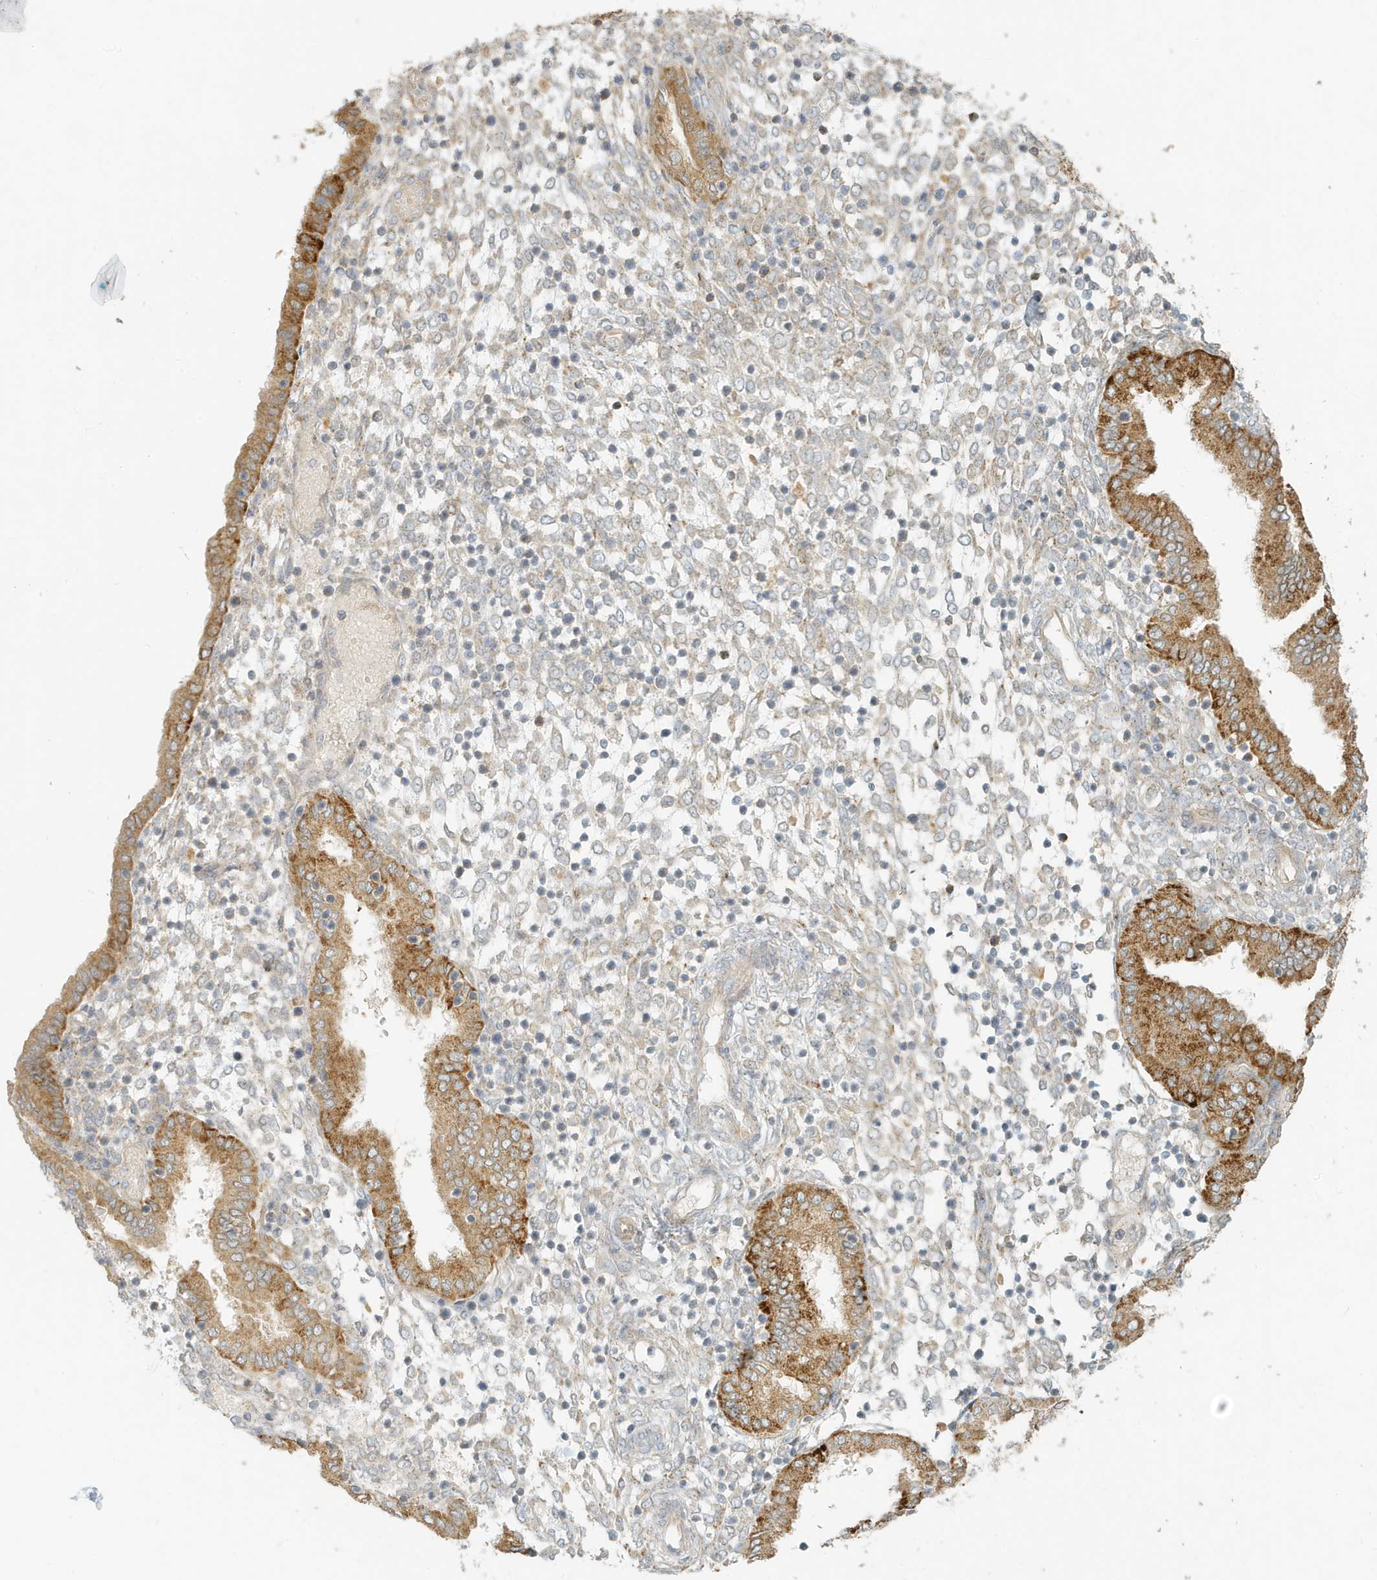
{"staining": {"intensity": "moderate", "quantity": "<25%", "location": "cytoplasmic/membranous"}, "tissue": "endometrium", "cell_type": "Cells in endometrial stroma", "image_type": "normal", "snomed": [{"axis": "morphology", "description": "Normal tissue, NOS"}, {"axis": "topography", "description": "Endometrium"}], "caption": "IHC (DAB) staining of unremarkable human endometrium displays moderate cytoplasmic/membranous protein positivity in about <25% of cells in endometrial stroma. (IHC, brightfield microscopy, high magnification).", "gene": "MCOLN1", "patient": {"sex": "female", "age": 53}}